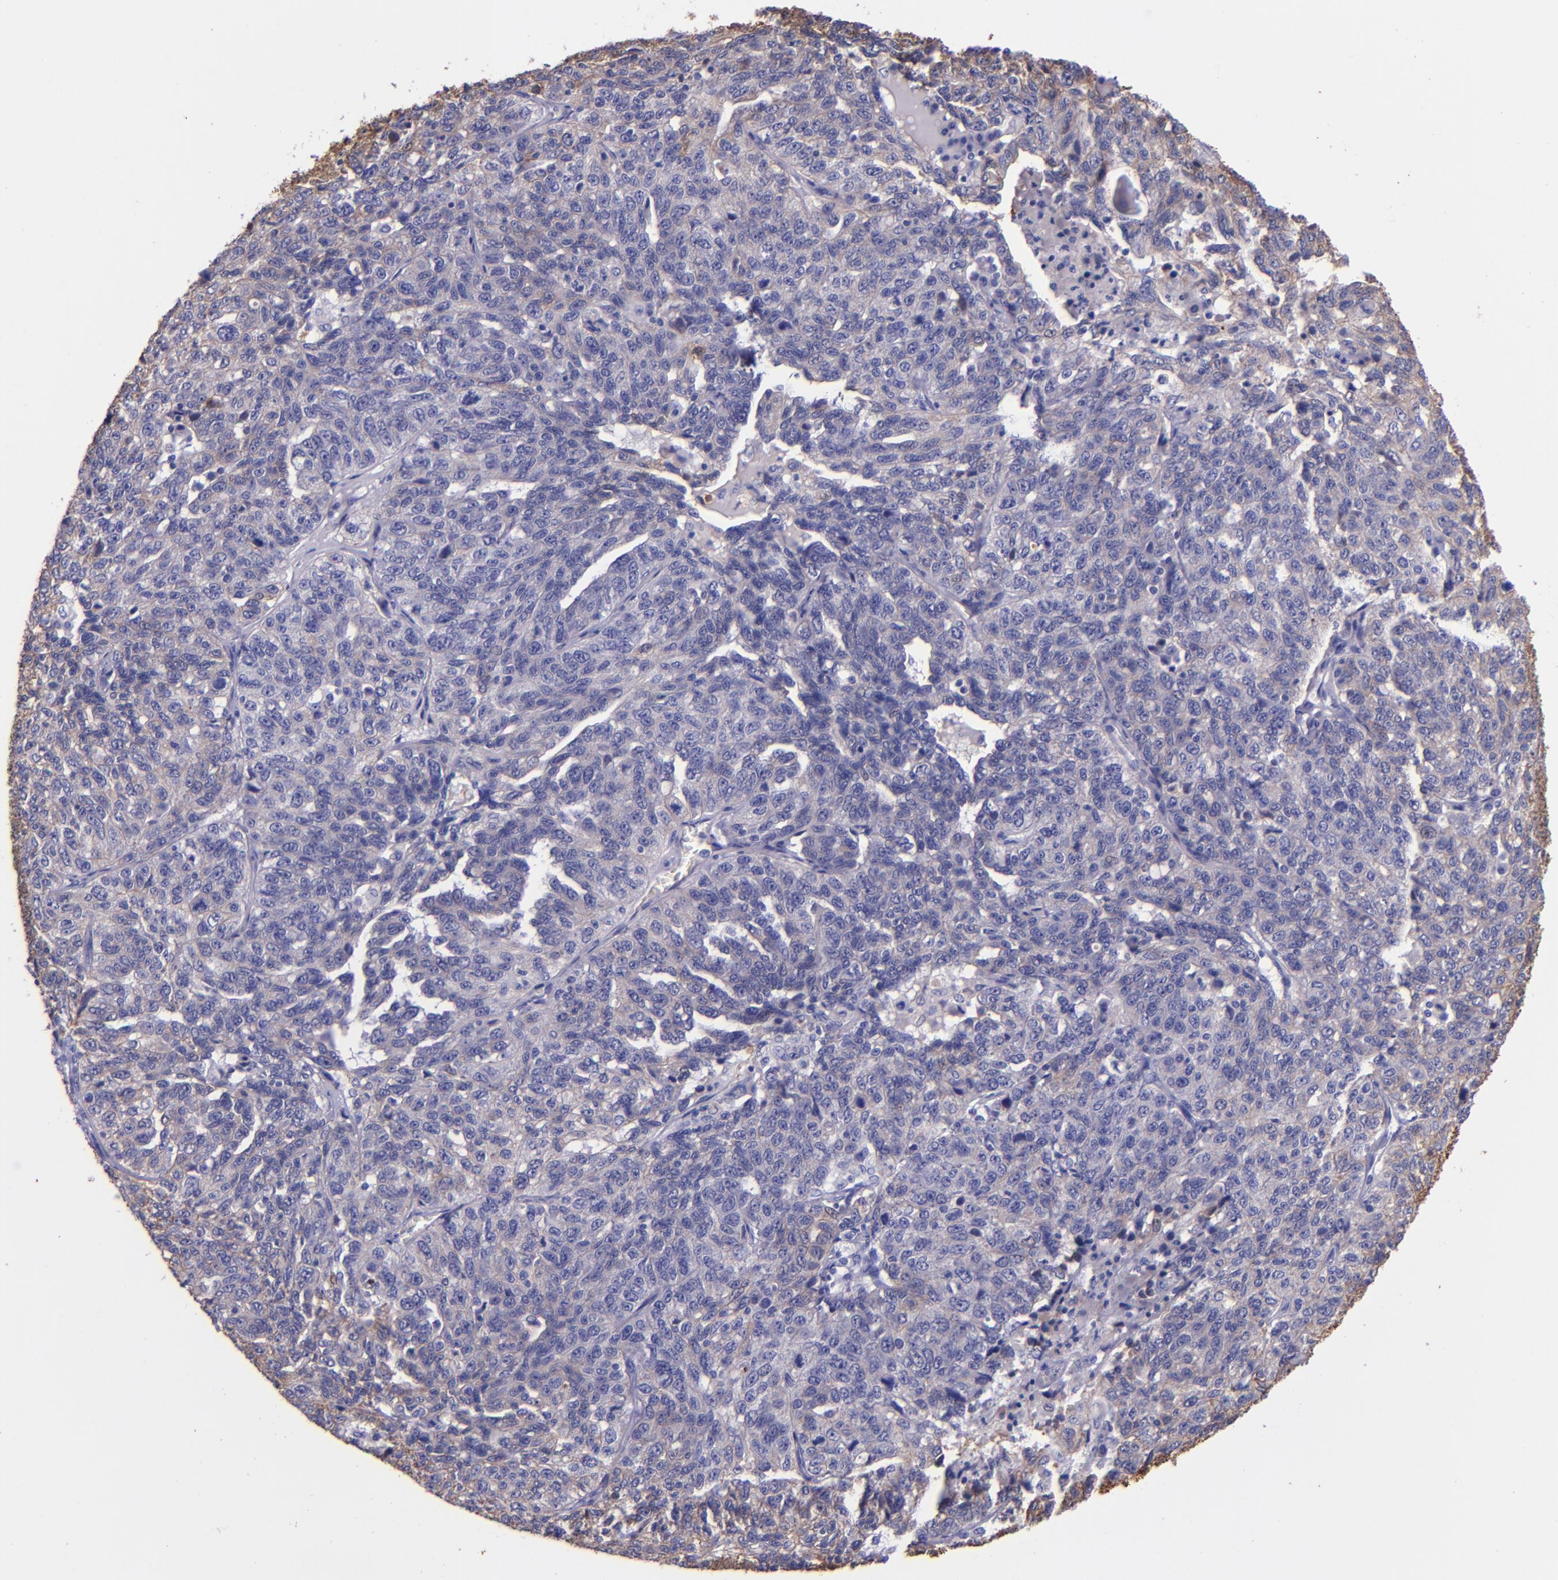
{"staining": {"intensity": "negative", "quantity": "none", "location": "none"}, "tissue": "ovarian cancer", "cell_type": "Tumor cells", "image_type": "cancer", "snomed": [{"axis": "morphology", "description": "Cystadenocarcinoma, serous, NOS"}, {"axis": "topography", "description": "Ovary"}], "caption": "Serous cystadenocarcinoma (ovarian) was stained to show a protein in brown. There is no significant staining in tumor cells.", "gene": "KRT4", "patient": {"sex": "female", "age": 71}}